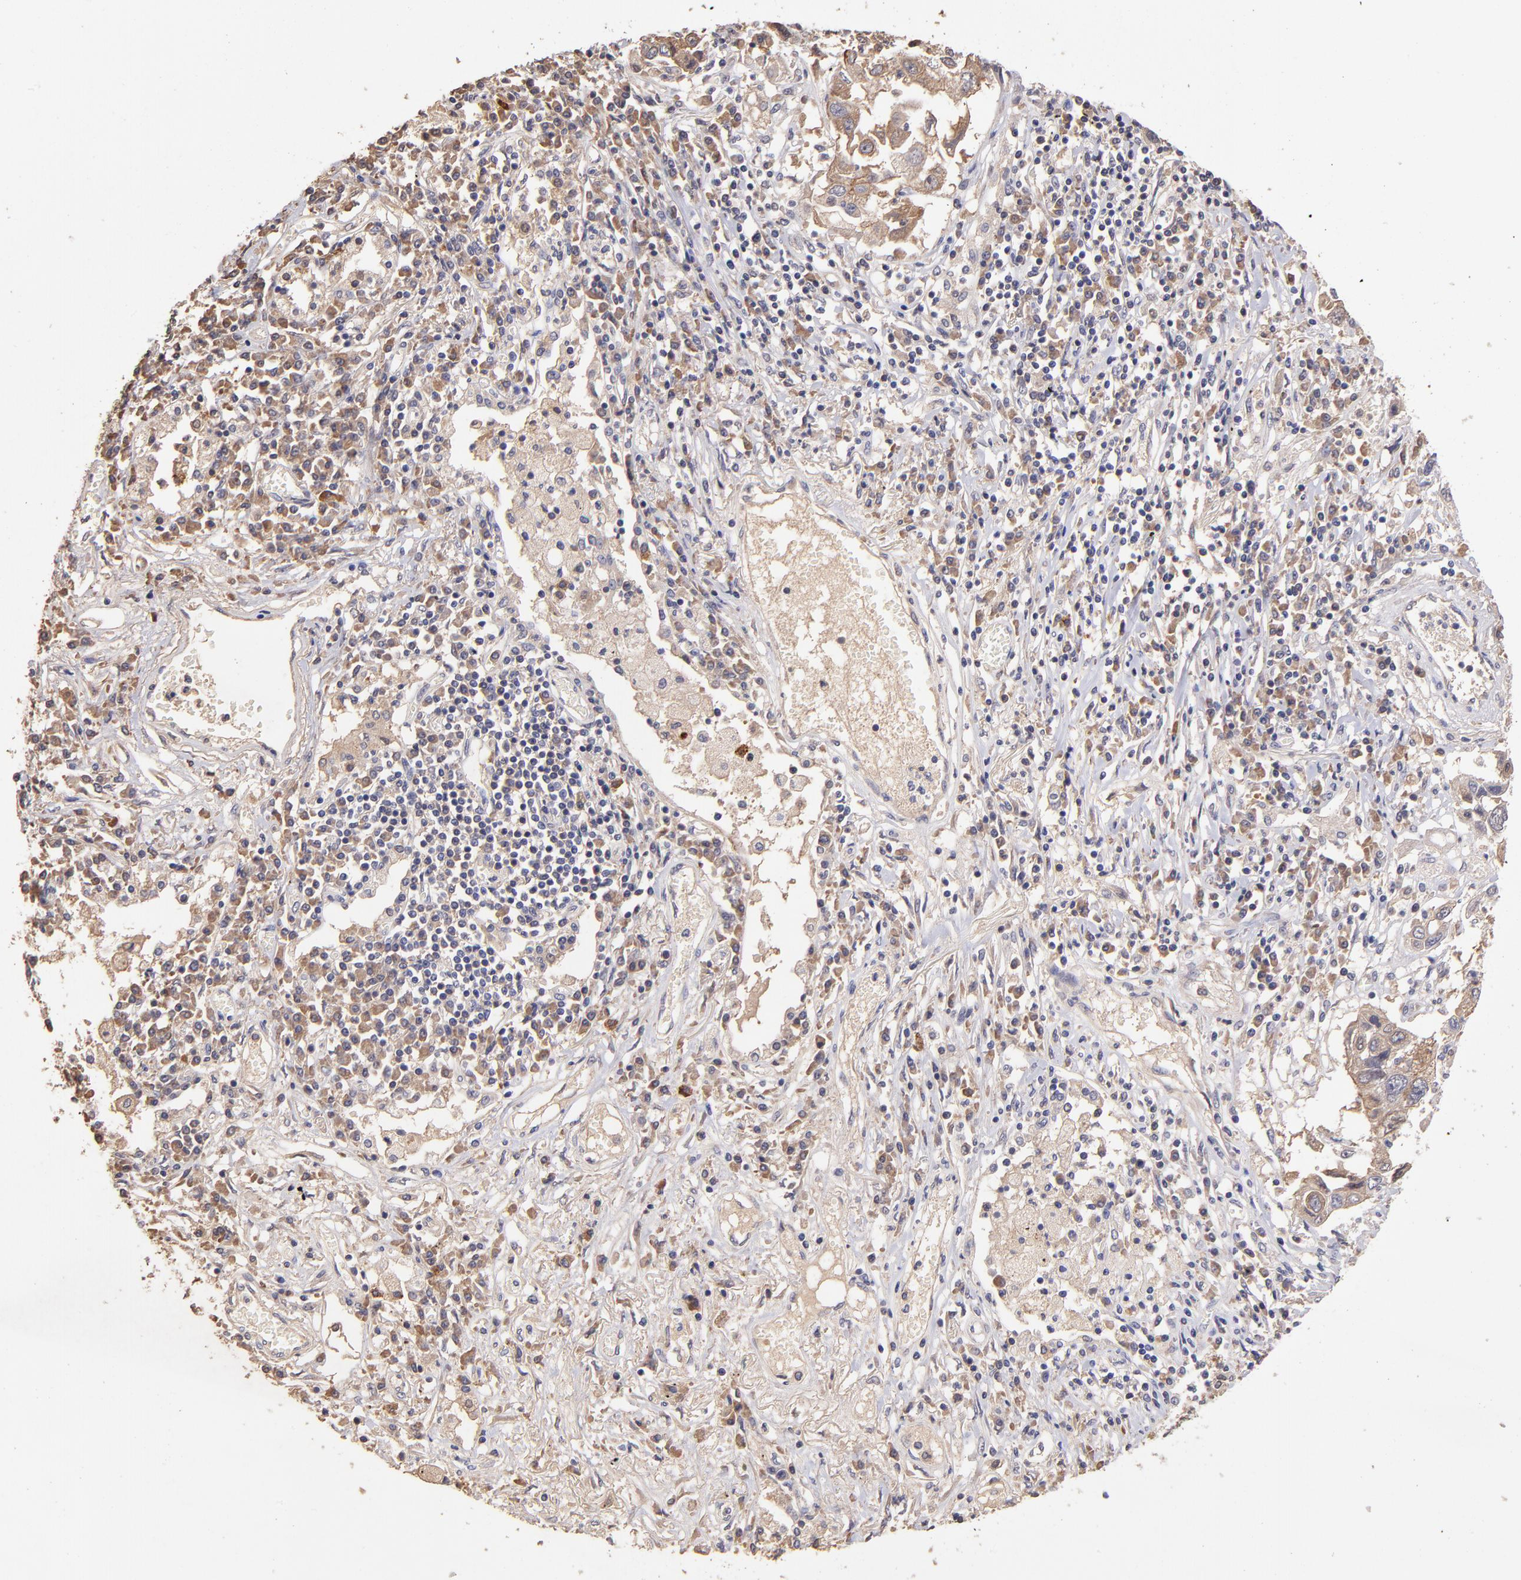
{"staining": {"intensity": "moderate", "quantity": ">75%", "location": "cytoplasmic/membranous"}, "tissue": "lung cancer", "cell_type": "Tumor cells", "image_type": "cancer", "snomed": [{"axis": "morphology", "description": "Squamous cell carcinoma, NOS"}, {"axis": "topography", "description": "Lung"}], "caption": "There is medium levels of moderate cytoplasmic/membranous staining in tumor cells of lung squamous cell carcinoma, as demonstrated by immunohistochemical staining (brown color).", "gene": "RNASEL", "patient": {"sex": "male", "age": 71}}